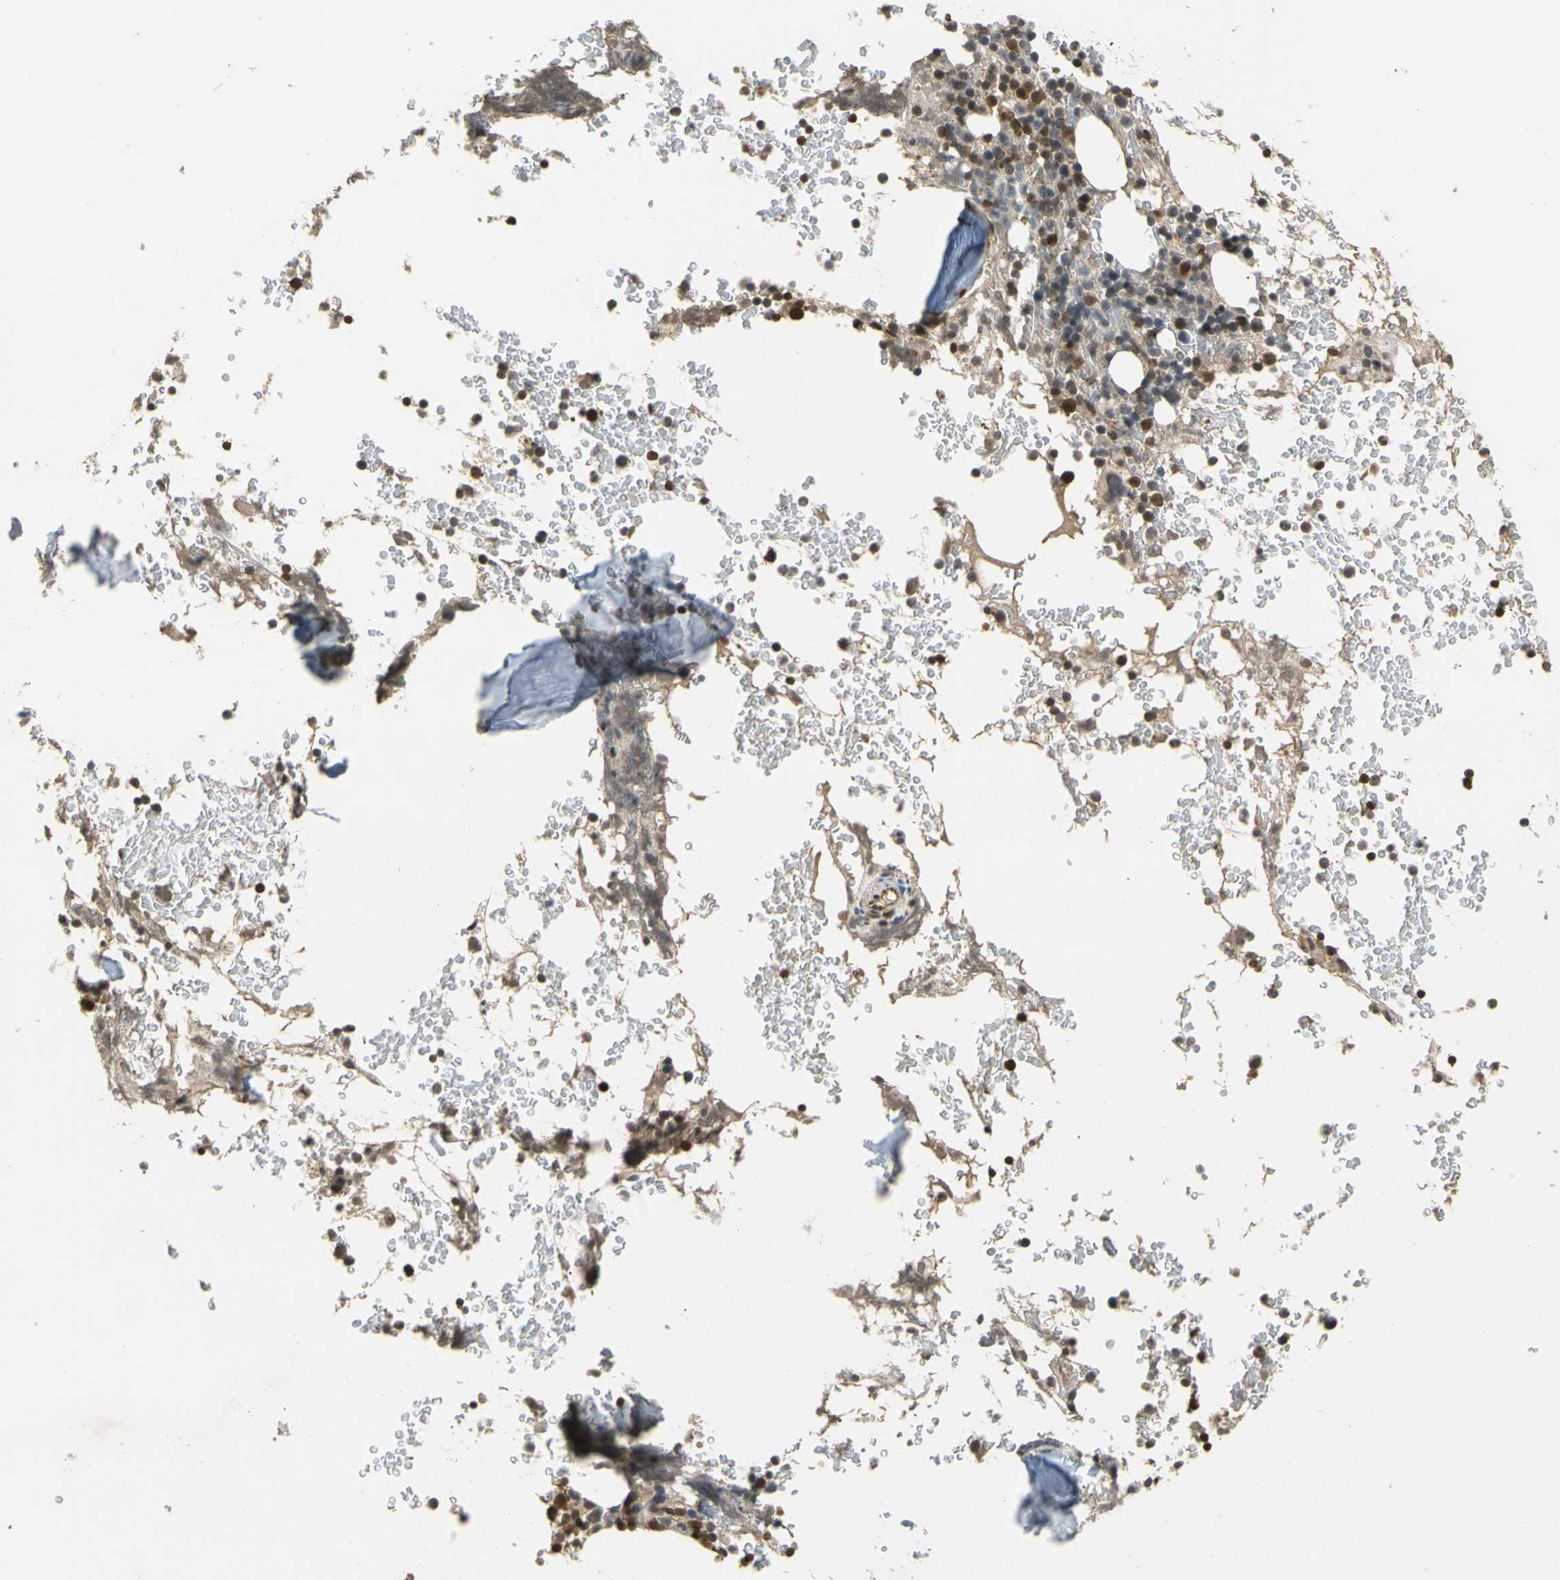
{"staining": {"intensity": "moderate", "quantity": "25%-75%", "location": "nuclear"}, "tissue": "bone marrow", "cell_type": "Hematopoietic cells", "image_type": "normal", "snomed": [{"axis": "morphology", "description": "Normal tissue, NOS"}, {"axis": "topography", "description": "Bone marrow"}], "caption": "Bone marrow stained with DAB (3,3'-diaminobenzidine) IHC displays medium levels of moderate nuclear positivity in approximately 25%-75% of hematopoietic cells. The protein of interest is shown in brown color, while the nuclei are stained blue.", "gene": "SOD1", "patient": {"sex": "female", "age": 66}}